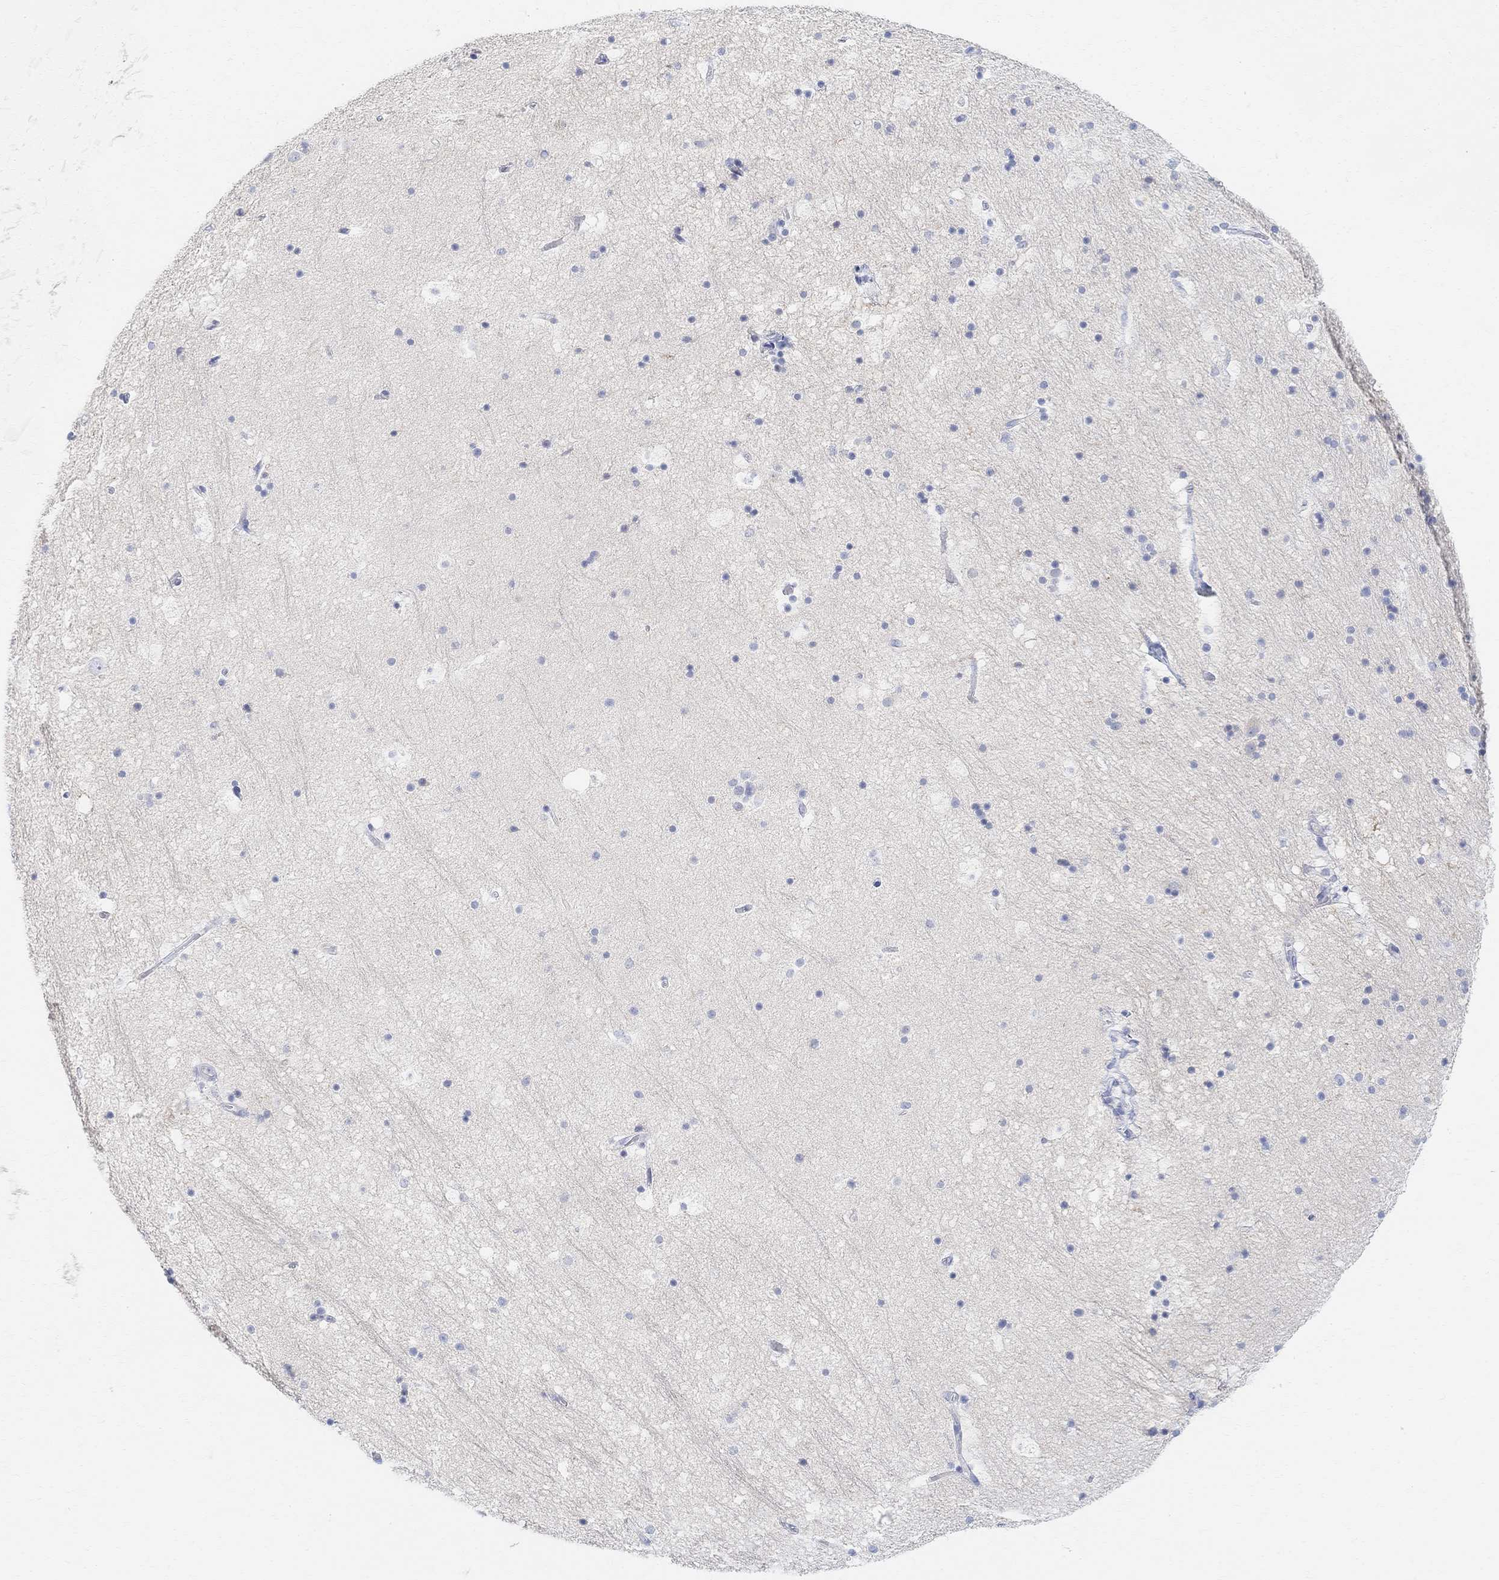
{"staining": {"intensity": "negative", "quantity": "none", "location": "none"}, "tissue": "hippocampus", "cell_type": "Glial cells", "image_type": "normal", "snomed": [{"axis": "morphology", "description": "Normal tissue, NOS"}, {"axis": "topography", "description": "Hippocampus"}], "caption": "There is no significant staining in glial cells of hippocampus. (DAB (3,3'-diaminobenzidine) immunohistochemistry (IHC) visualized using brightfield microscopy, high magnification).", "gene": "RETNLB", "patient": {"sex": "male", "age": 51}}